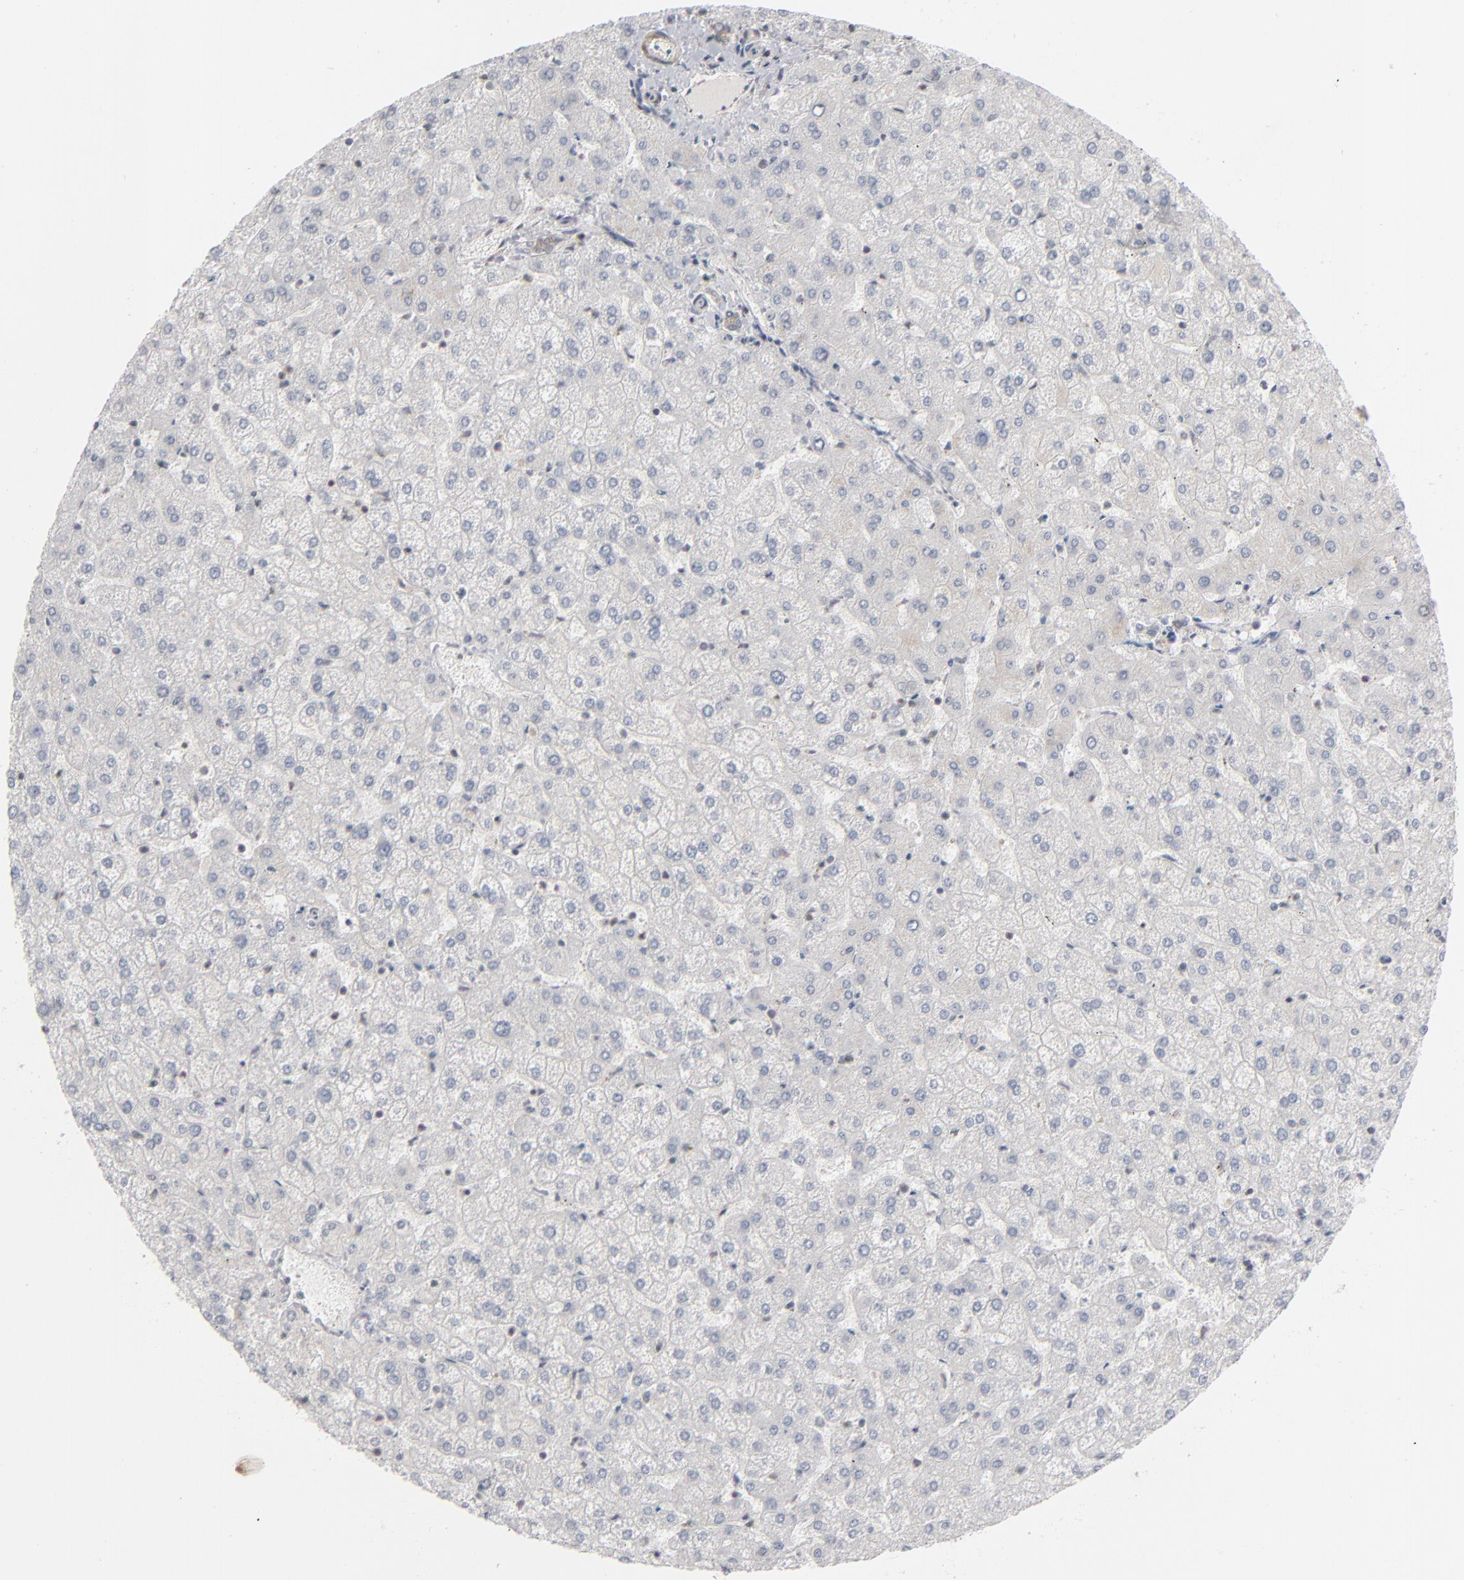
{"staining": {"intensity": "negative", "quantity": "none", "location": "none"}, "tissue": "liver", "cell_type": "Cholangiocytes", "image_type": "normal", "snomed": [{"axis": "morphology", "description": "Normal tissue, NOS"}, {"axis": "topography", "description": "Liver"}], "caption": "Immunohistochemical staining of unremarkable liver demonstrates no significant staining in cholangiocytes.", "gene": "STAT4", "patient": {"sex": "female", "age": 32}}